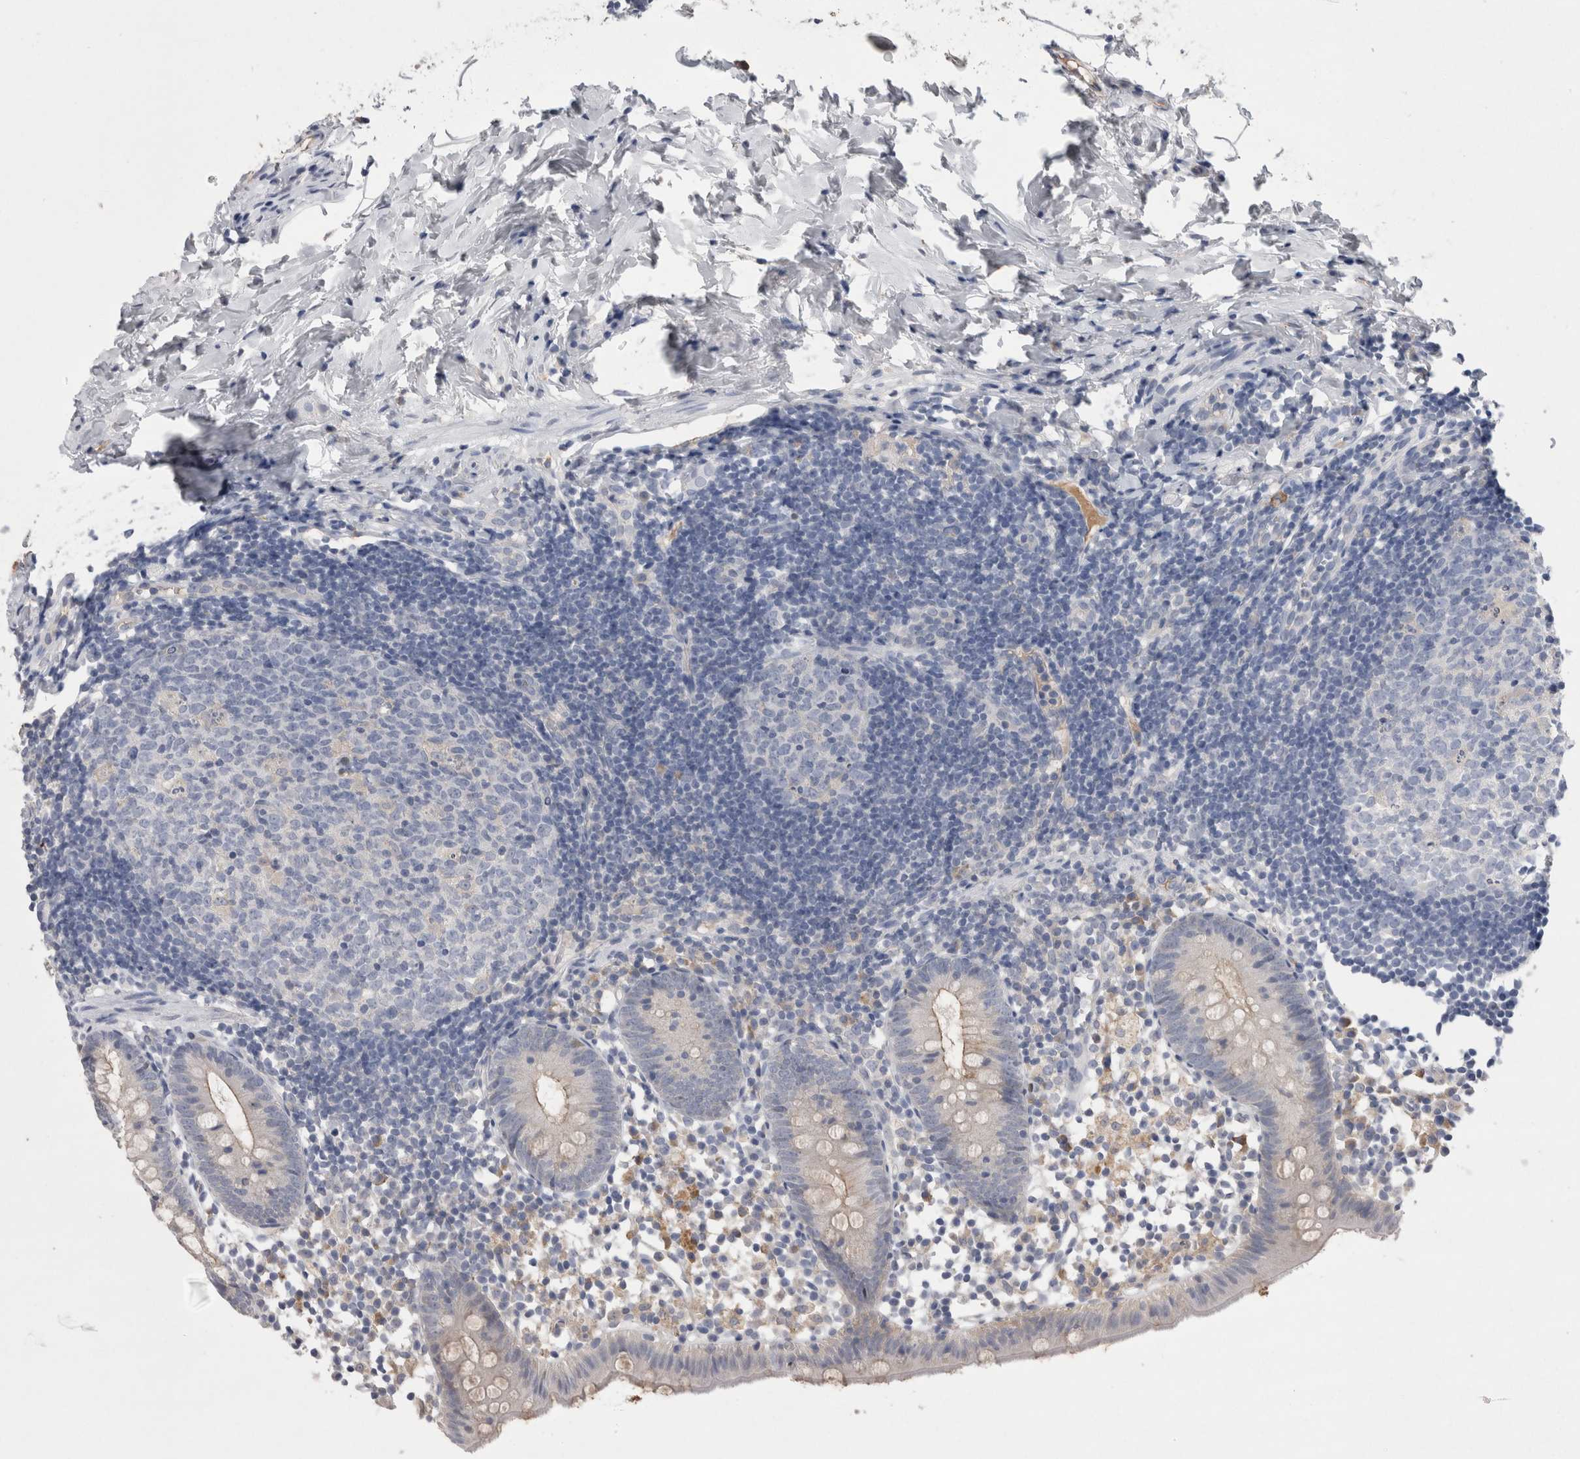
{"staining": {"intensity": "strong", "quantity": "<25%", "location": "cytoplasmic/membranous"}, "tissue": "appendix", "cell_type": "Glandular cells", "image_type": "normal", "snomed": [{"axis": "morphology", "description": "Normal tissue, NOS"}, {"axis": "topography", "description": "Appendix"}], "caption": "Appendix stained with immunohistochemistry demonstrates strong cytoplasmic/membranous positivity in approximately <25% of glandular cells. The protein of interest is shown in brown color, while the nuclei are stained blue.", "gene": "REG1A", "patient": {"sex": "female", "age": 20}}